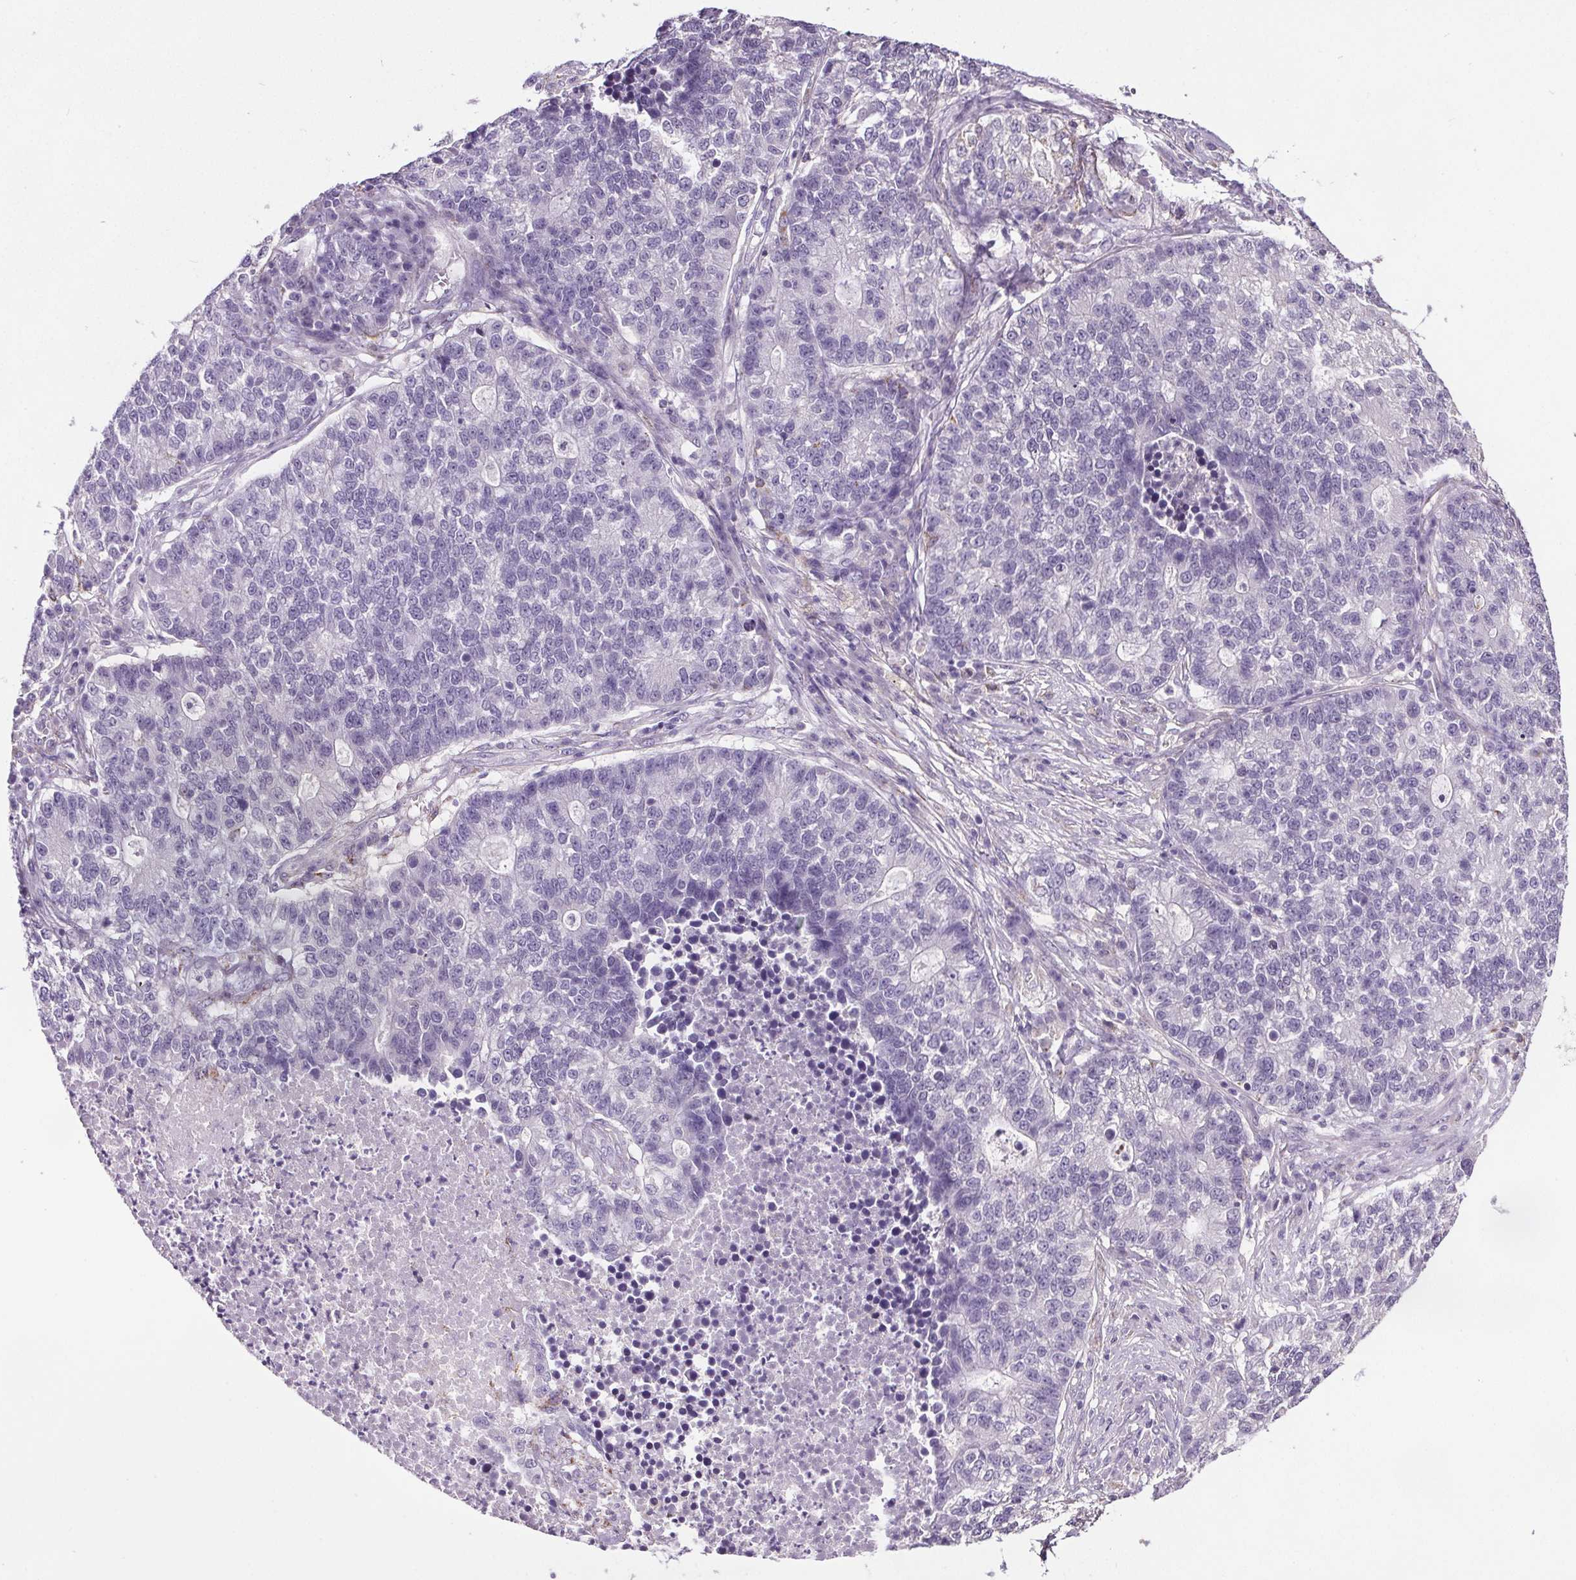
{"staining": {"intensity": "negative", "quantity": "none", "location": "none"}, "tissue": "lung cancer", "cell_type": "Tumor cells", "image_type": "cancer", "snomed": [{"axis": "morphology", "description": "Adenocarcinoma, NOS"}, {"axis": "topography", "description": "Lung"}], "caption": "A histopathology image of lung cancer stained for a protein shows no brown staining in tumor cells. (Stains: DAB immunohistochemistry with hematoxylin counter stain, Microscopy: brightfield microscopy at high magnification).", "gene": "GPIHBP1", "patient": {"sex": "male", "age": 57}}